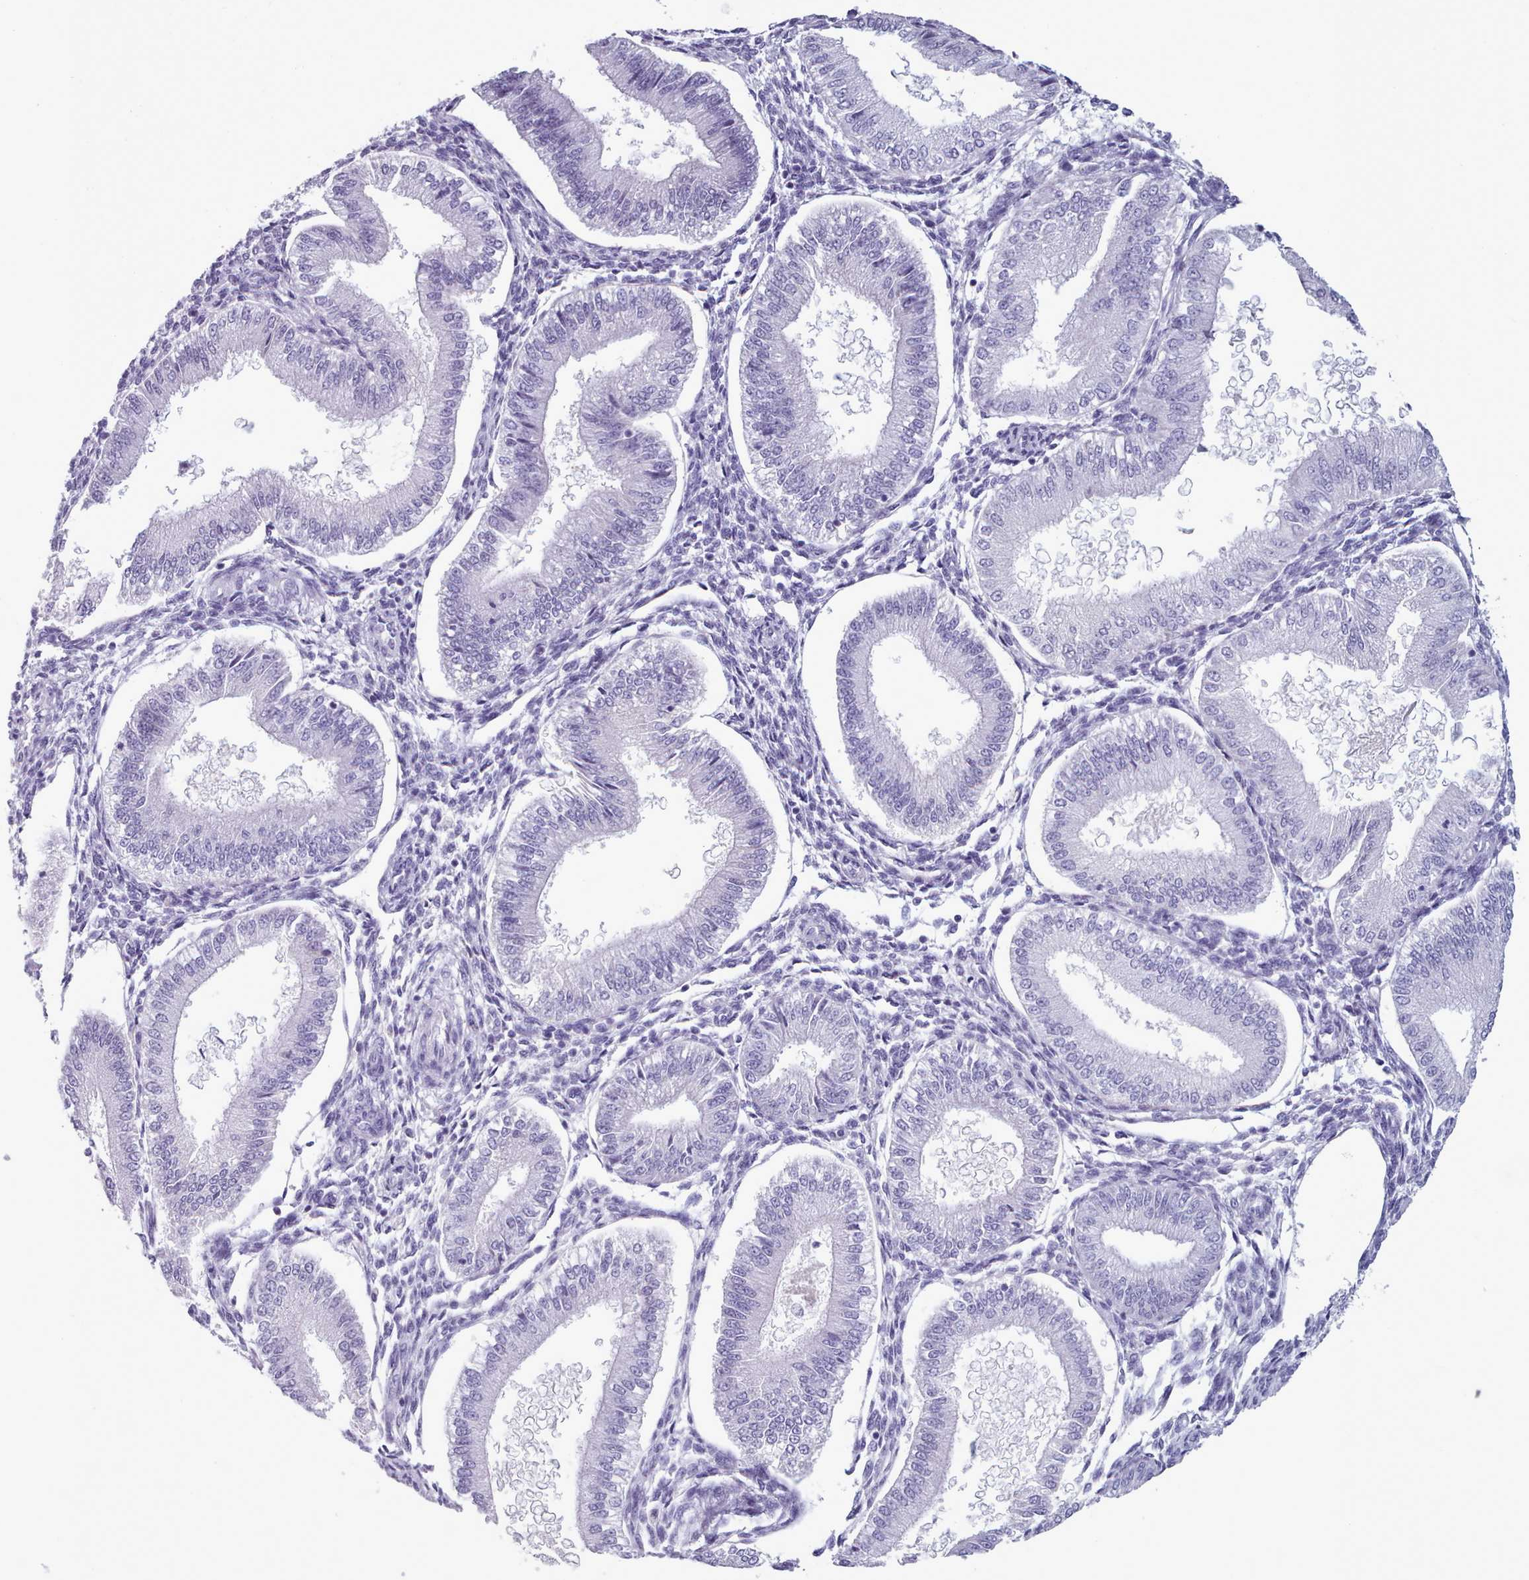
{"staining": {"intensity": "negative", "quantity": "none", "location": "none"}, "tissue": "endometrium", "cell_type": "Cells in endometrial stroma", "image_type": "normal", "snomed": [{"axis": "morphology", "description": "Normal tissue, NOS"}, {"axis": "topography", "description": "Endometrium"}], "caption": "This is a image of immunohistochemistry (IHC) staining of unremarkable endometrium, which shows no staining in cells in endometrial stroma. Brightfield microscopy of immunohistochemistry (IHC) stained with DAB (brown) and hematoxylin (blue), captured at high magnification.", "gene": "ZNF43", "patient": {"sex": "female", "age": 39}}